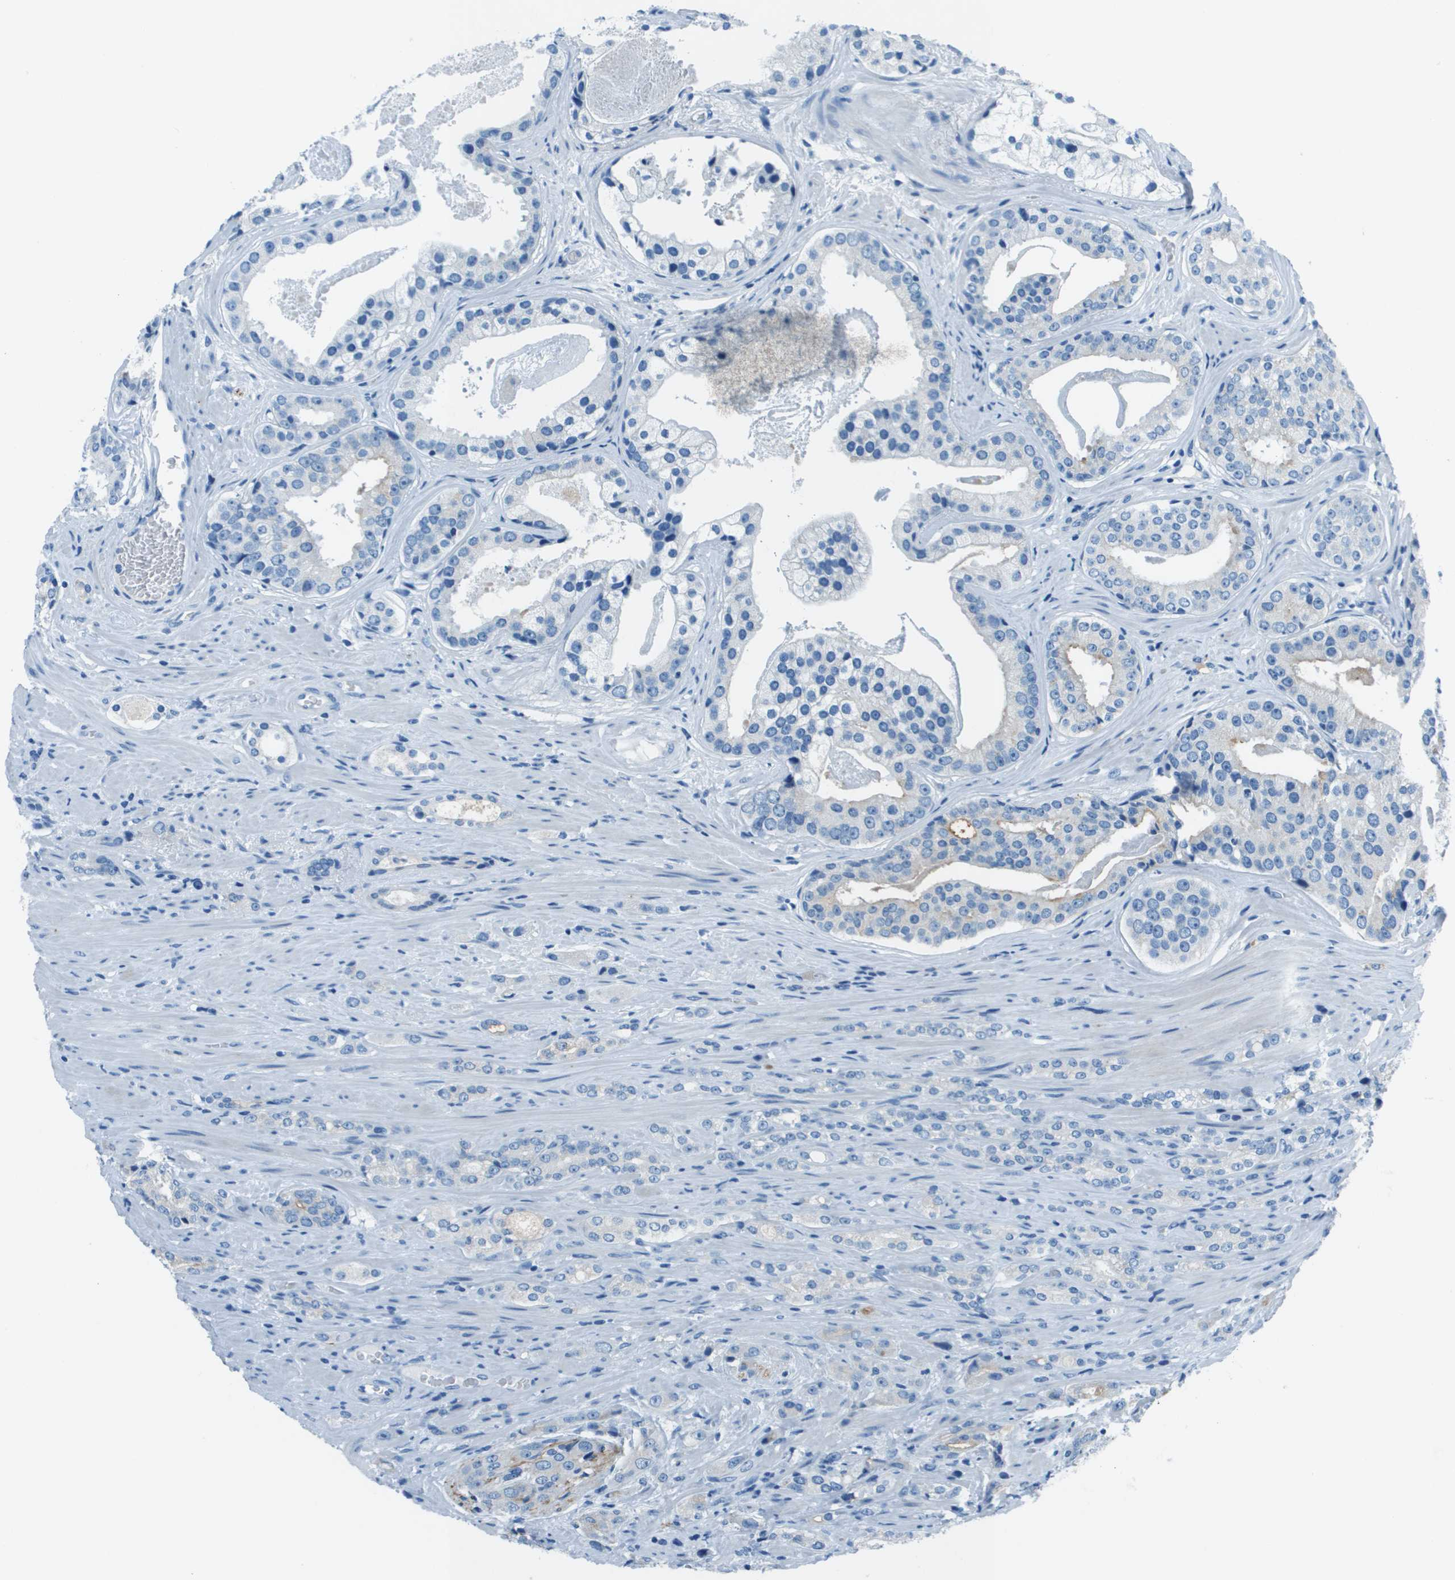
{"staining": {"intensity": "moderate", "quantity": "<25%", "location": "cytoplasmic/membranous"}, "tissue": "prostate cancer", "cell_type": "Tumor cells", "image_type": "cancer", "snomed": [{"axis": "morphology", "description": "Adenocarcinoma, High grade"}, {"axis": "topography", "description": "Prostate"}], "caption": "Immunohistochemical staining of human prostate cancer reveals low levels of moderate cytoplasmic/membranous protein staining in about <25% of tumor cells. The staining was performed using DAB, with brown indicating positive protein expression. Nuclei are stained blue with hematoxylin.", "gene": "SLC16A10", "patient": {"sex": "male", "age": 71}}